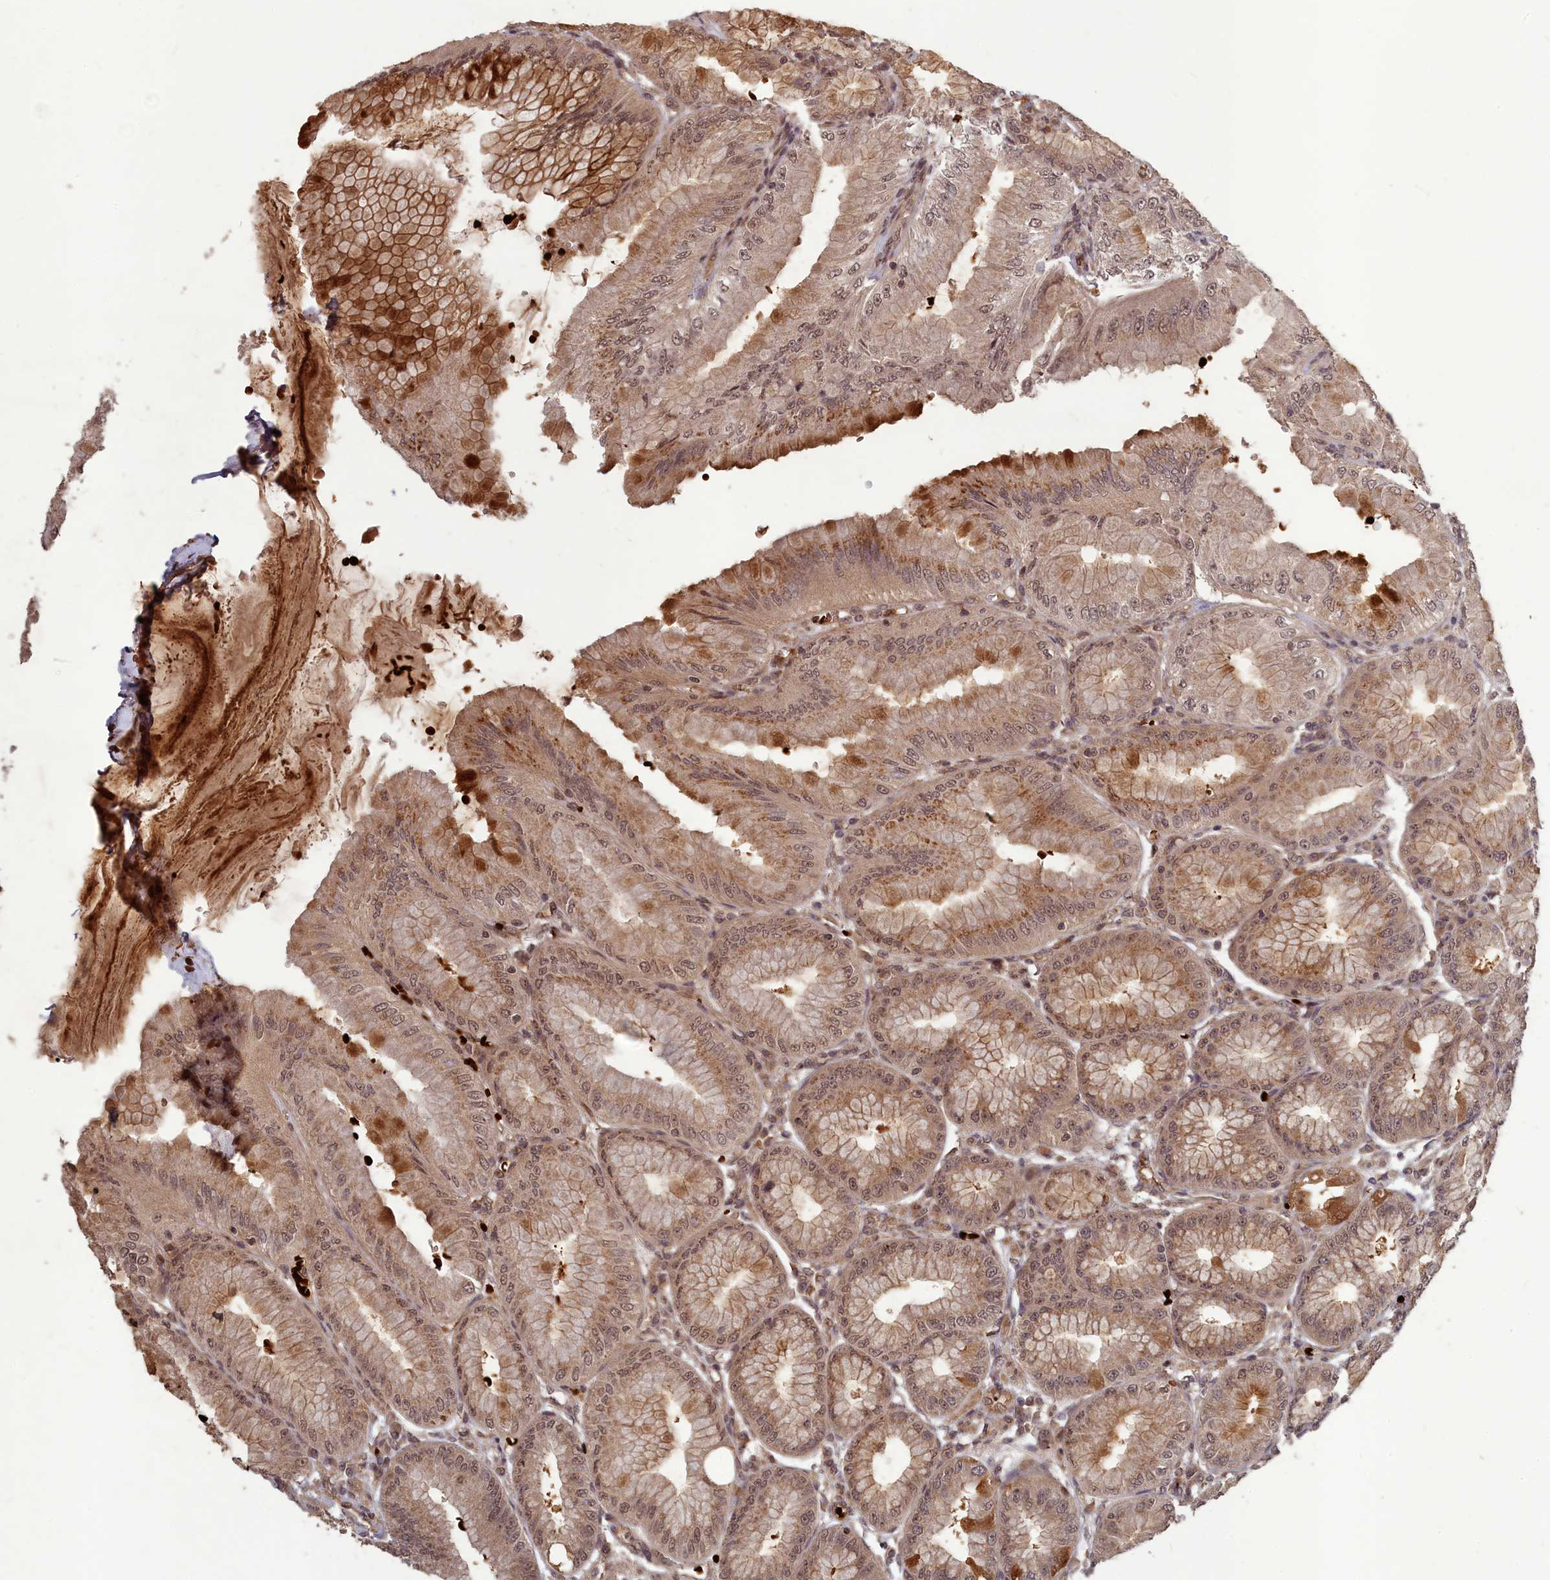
{"staining": {"intensity": "moderate", "quantity": ">75%", "location": "cytoplasmic/membranous,nuclear"}, "tissue": "stomach", "cell_type": "Glandular cells", "image_type": "normal", "snomed": [{"axis": "morphology", "description": "Normal tissue, NOS"}, {"axis": "topography", "description": "Stomach, lower"}], "caption": "This photomicrograph shows immunohistochemistry (IHC) staining of normal human stomach, with medium moderate cytoplasmic/membranous,nuclear staining in about >75% of glandular cells.", "gene": "SRMS", "patient": {"sex": "male", "age": 71}}